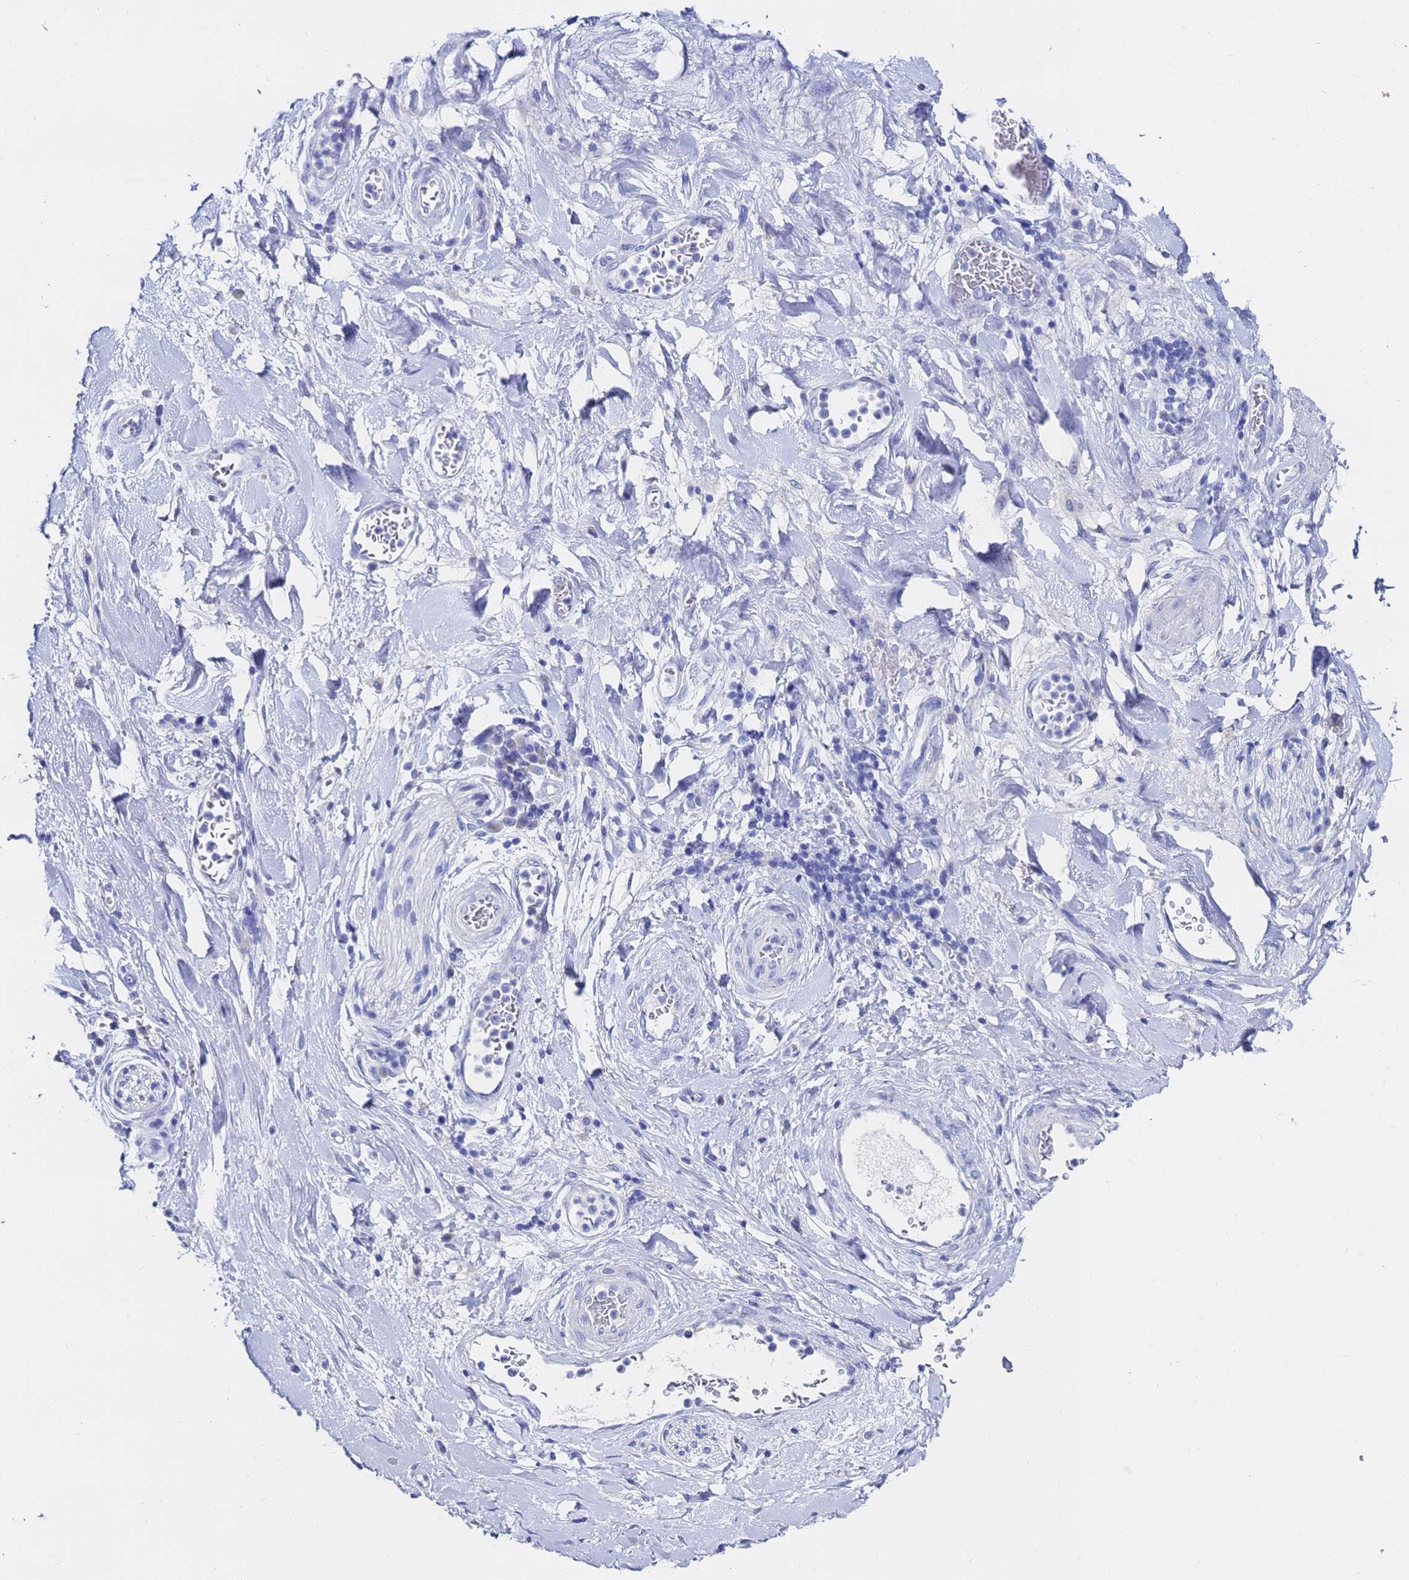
{"staining": {"intensity": "negative", "quantity": "none", "location": "none"}, "tissue": "stomach cancer", "cell_type": "Tumor cells", "image_type": "cancer", "snomed": [{"axis": "morphology", "description": "Adenocarcinoma, NOS"}, {"axis": "topography", "description": "Stomach"}], "caption": "A high-resolution histopathology image shows immunohistochemistry staining of adenocarcinoma (stomach), which exhibits no significant staining in tumor cells.", "gene": "C2orf72", "patient": {"sex": "female", "age": 73}}